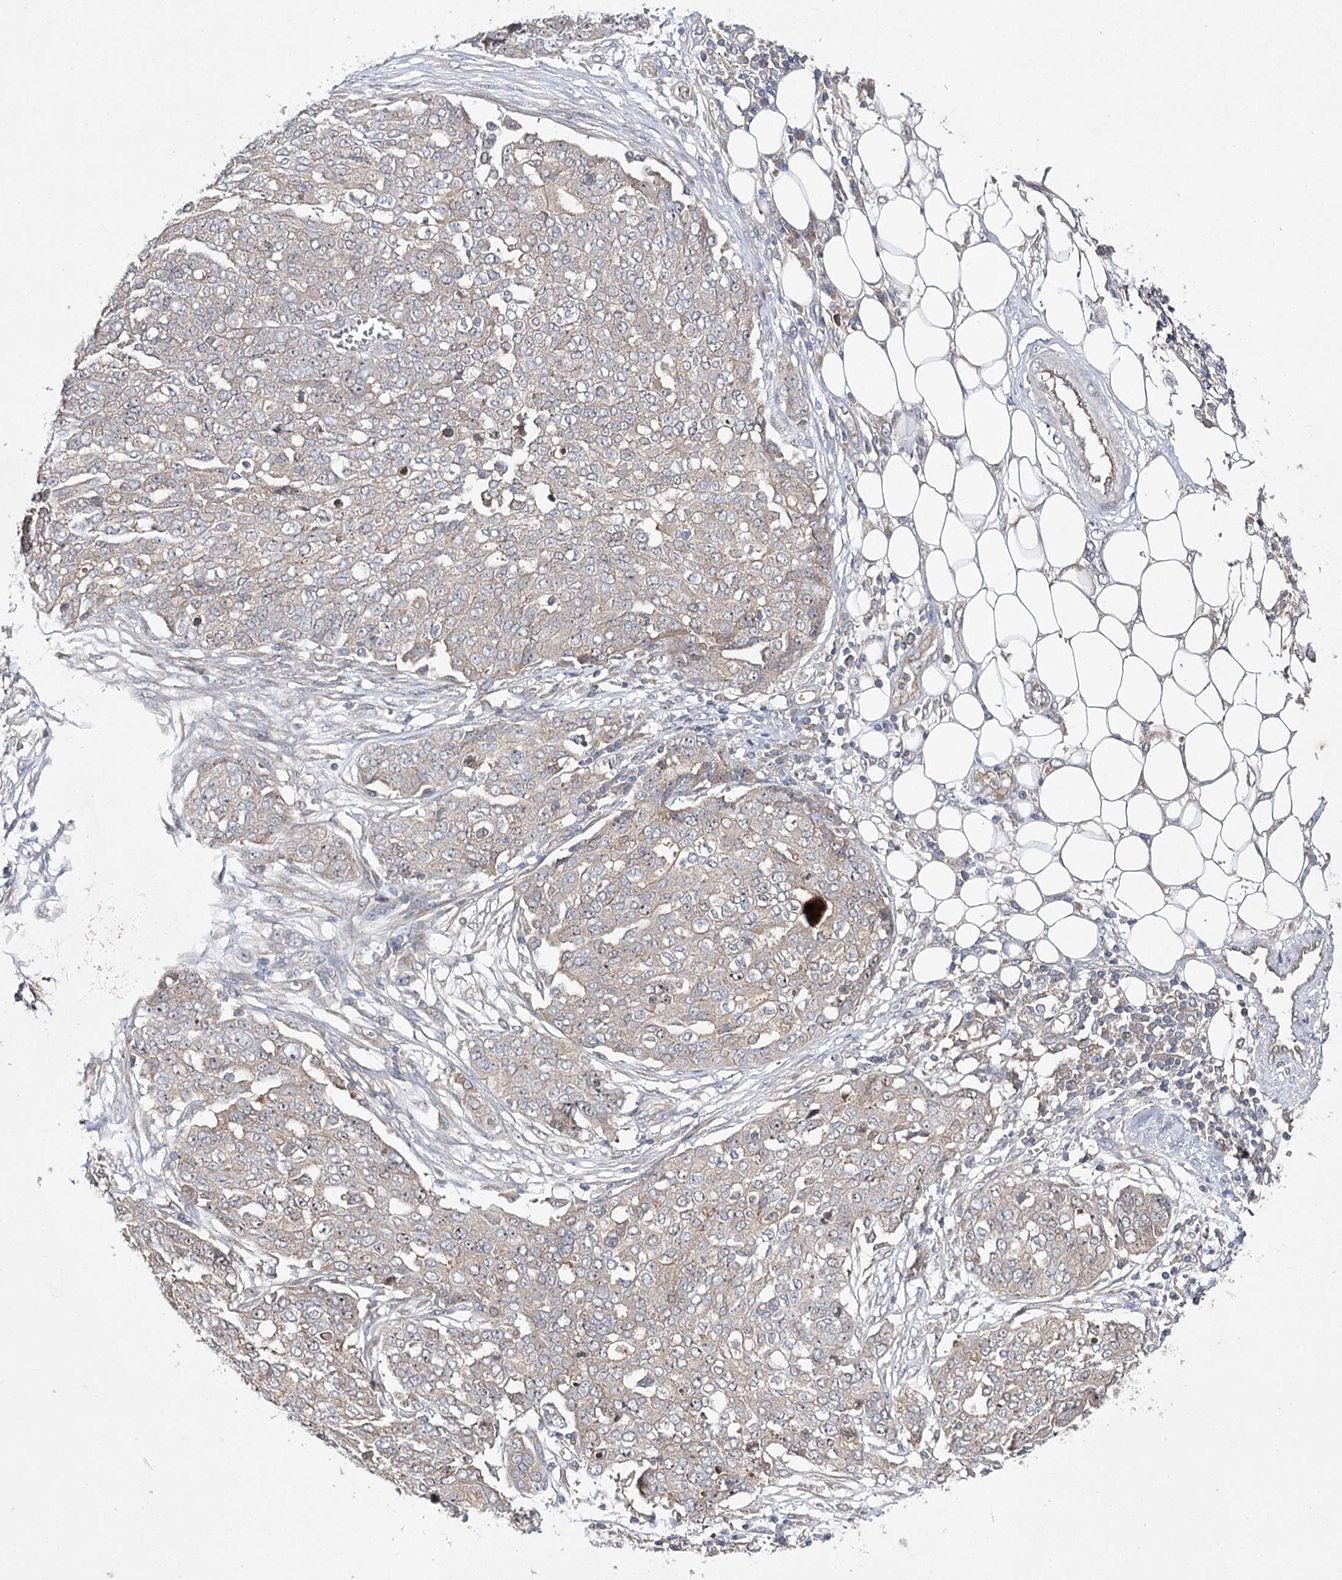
{"staining": {"intensity": "weak", "quantity": "25%-75%", "location": "cytoplasmic/membranous"}, "tissue": "ovarian cancer", "cell_type": "Tumor cells", "image_type": "cancer", "snomed": [{"axis": "morphology", "description": "Cystadenocarcinoma, serous, NOS"}, {"axis": "topography", "description": "Soft tissue"}, {"axis": "topography", "description": "Ovary"}], "caption": "An image of ovarian cancer stained for a protein reveals weak cytoplasmic/membranous brown staining in tumor cells. The protein of interest is shown in brown color, while the nuclei are stained blue.", "gene": "BCR", "patient": {"sex": "female", "age": 57}}